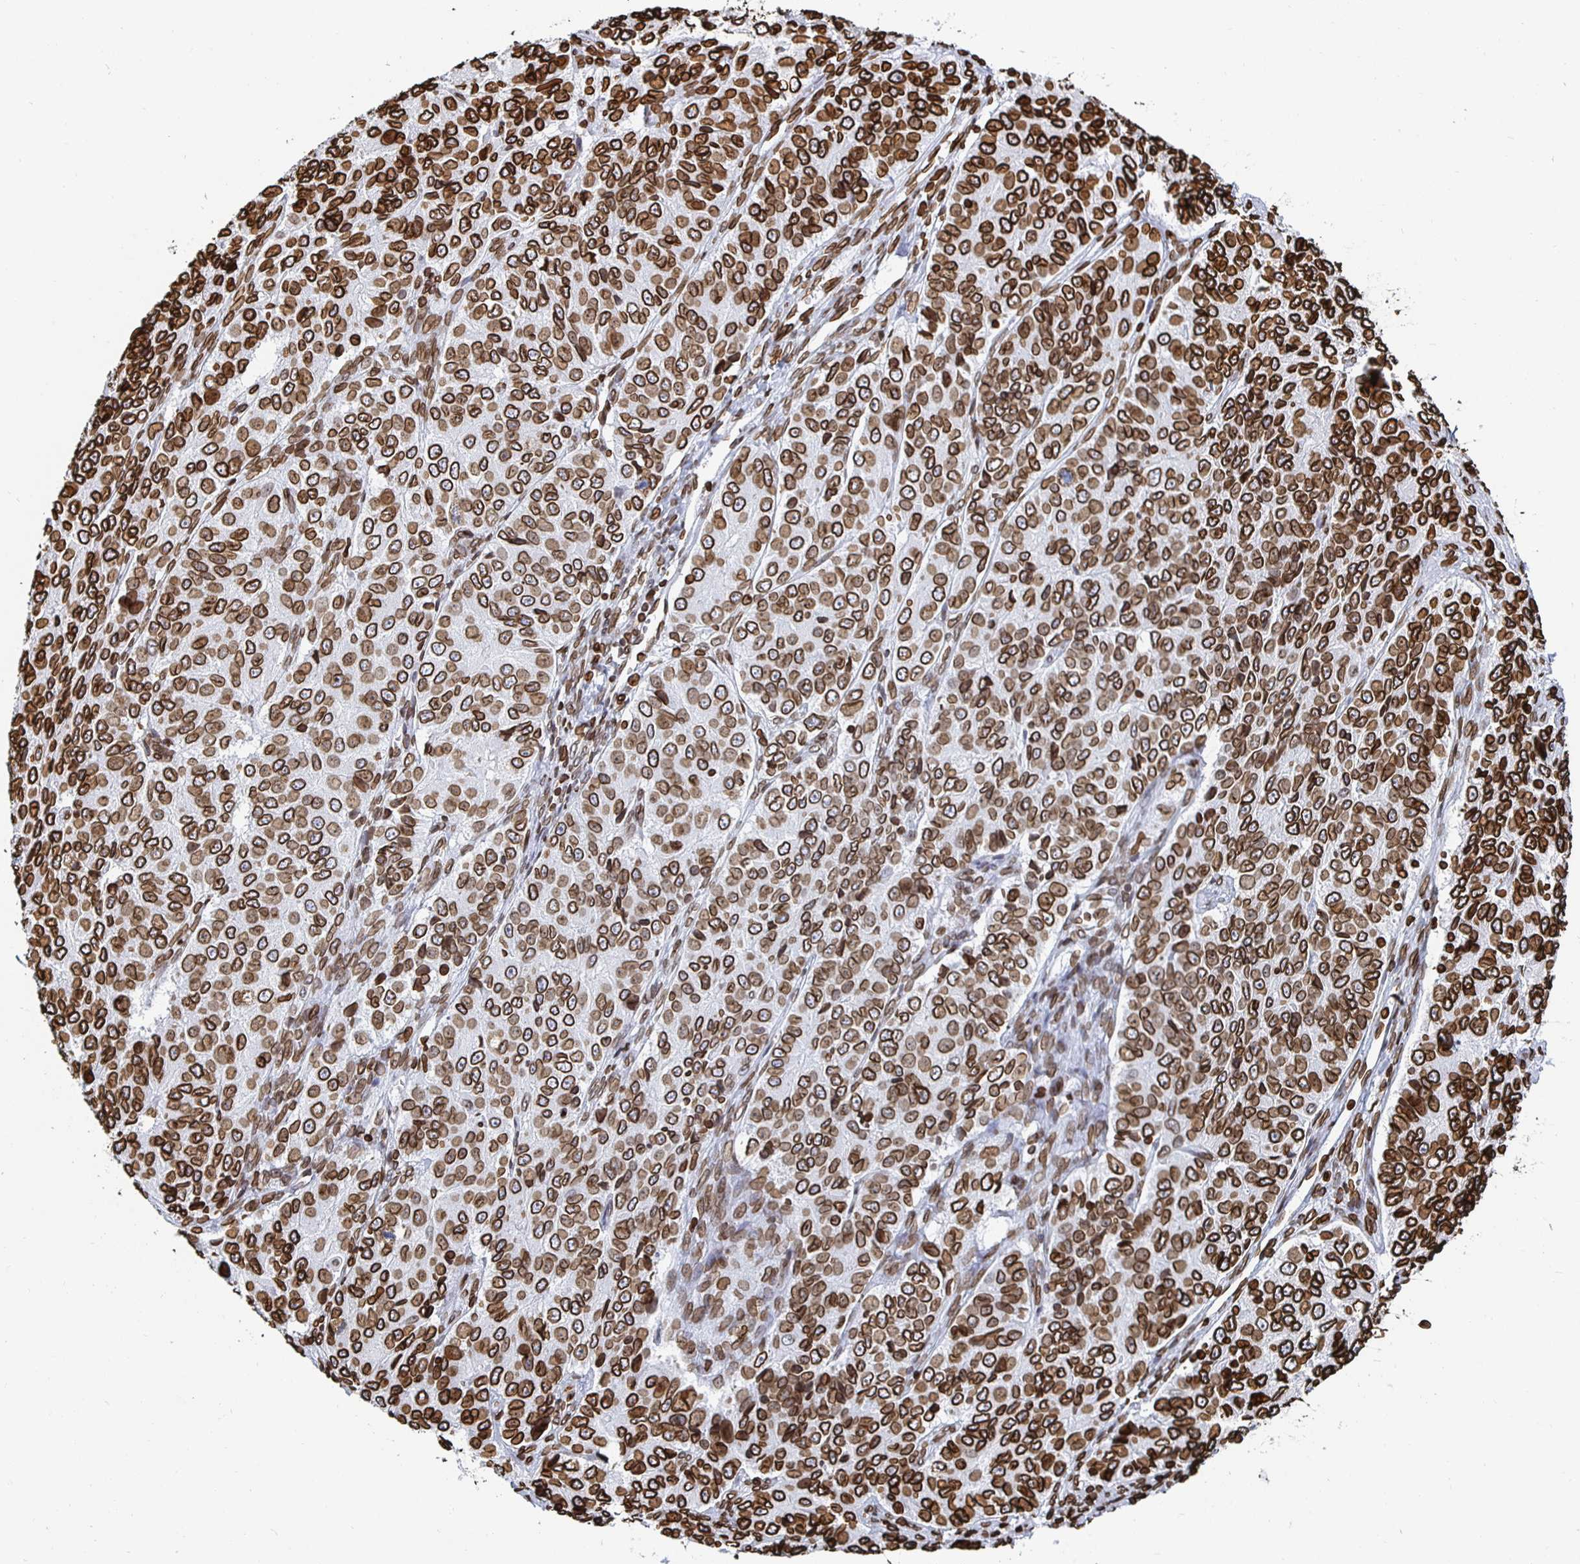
{"staining": {"intensity": "strong", "quantity": ">75%", "location": "cytoplasmic/membranous,nuclear"}, "tissue": "ovarian cancer", "cell_type": "Tumor cells", "image_type": "cancer", "snomed": [{"axis": "morphology", "description": "Carcinoma, endometroid"}, {"axis": "topography", "description": "Ovary"}], "caption": "This image shows immunohistochemistry (IHC) staining of ovarian cancer (endometroid carcinoma), with high strong cytoplasmic/membranous and nuclear expression in about >75% of tumor cells.", "gene": "LMNB1", "patient": {"sex": "female", "age": 51}}